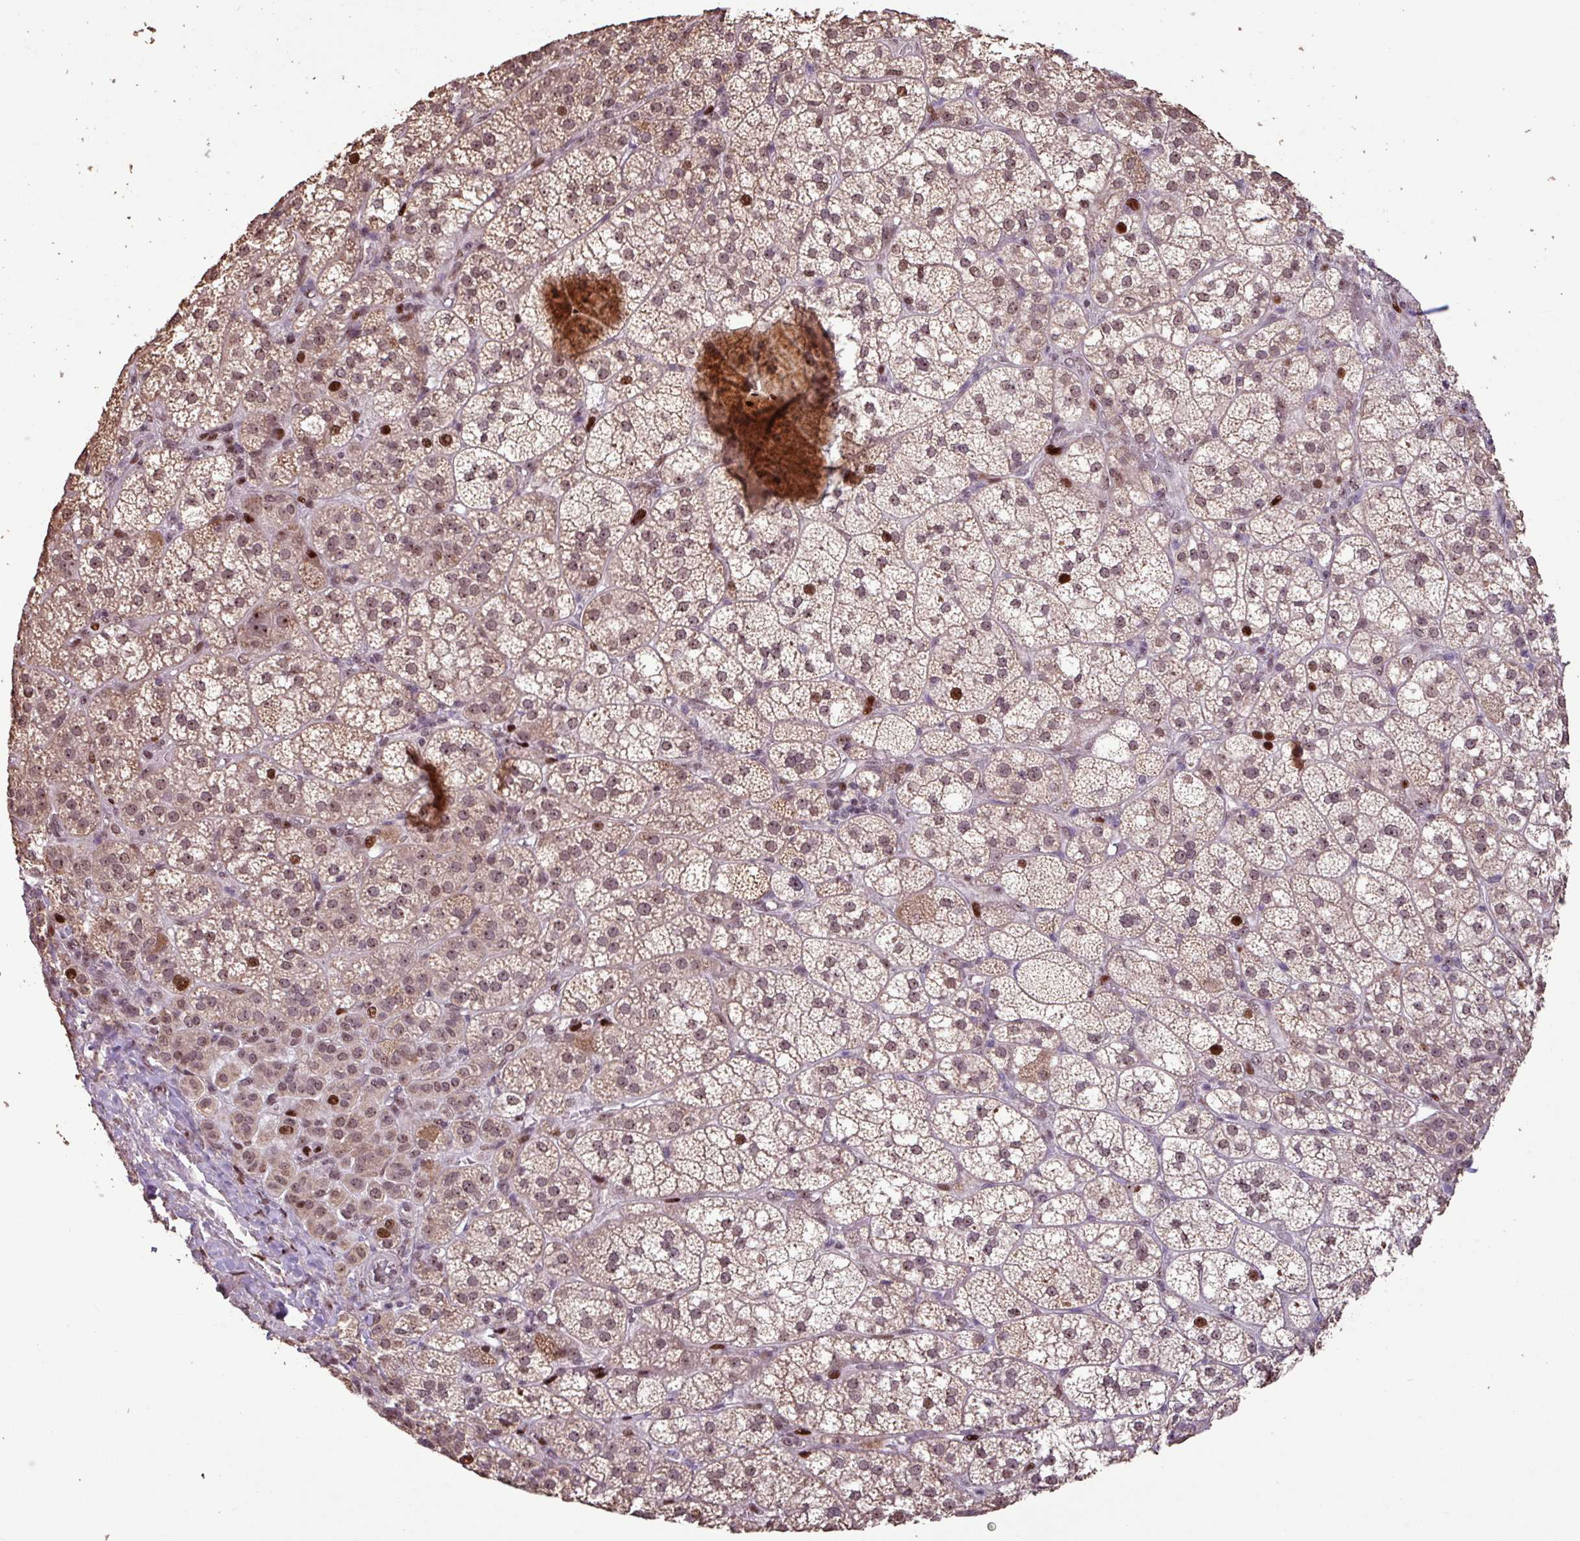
{"staining": {"intensity": "strong", "quantity": "<25%", "location": "nuclear"}, "tissue": "adrenal gland", "cell_type": "Glandular cells", "image_type": "normal", "snomed": [{"axis": "morphology", "description": "Normal tissue, NOS"}, {"axis": "topography", "description": "Adrenal gland"}], "caption": "Protein staining displays strong nuclear expression in about <25% of glandular cells in benign adrenal gland. Using DAB (3,3'-diaminobenzidine) (brown) and hematoxylin (blue) stains, captured at high magnification using brightfield microscopy.", "gene": "ZNF709", "patient": {"sex": "female", "age": 60}}